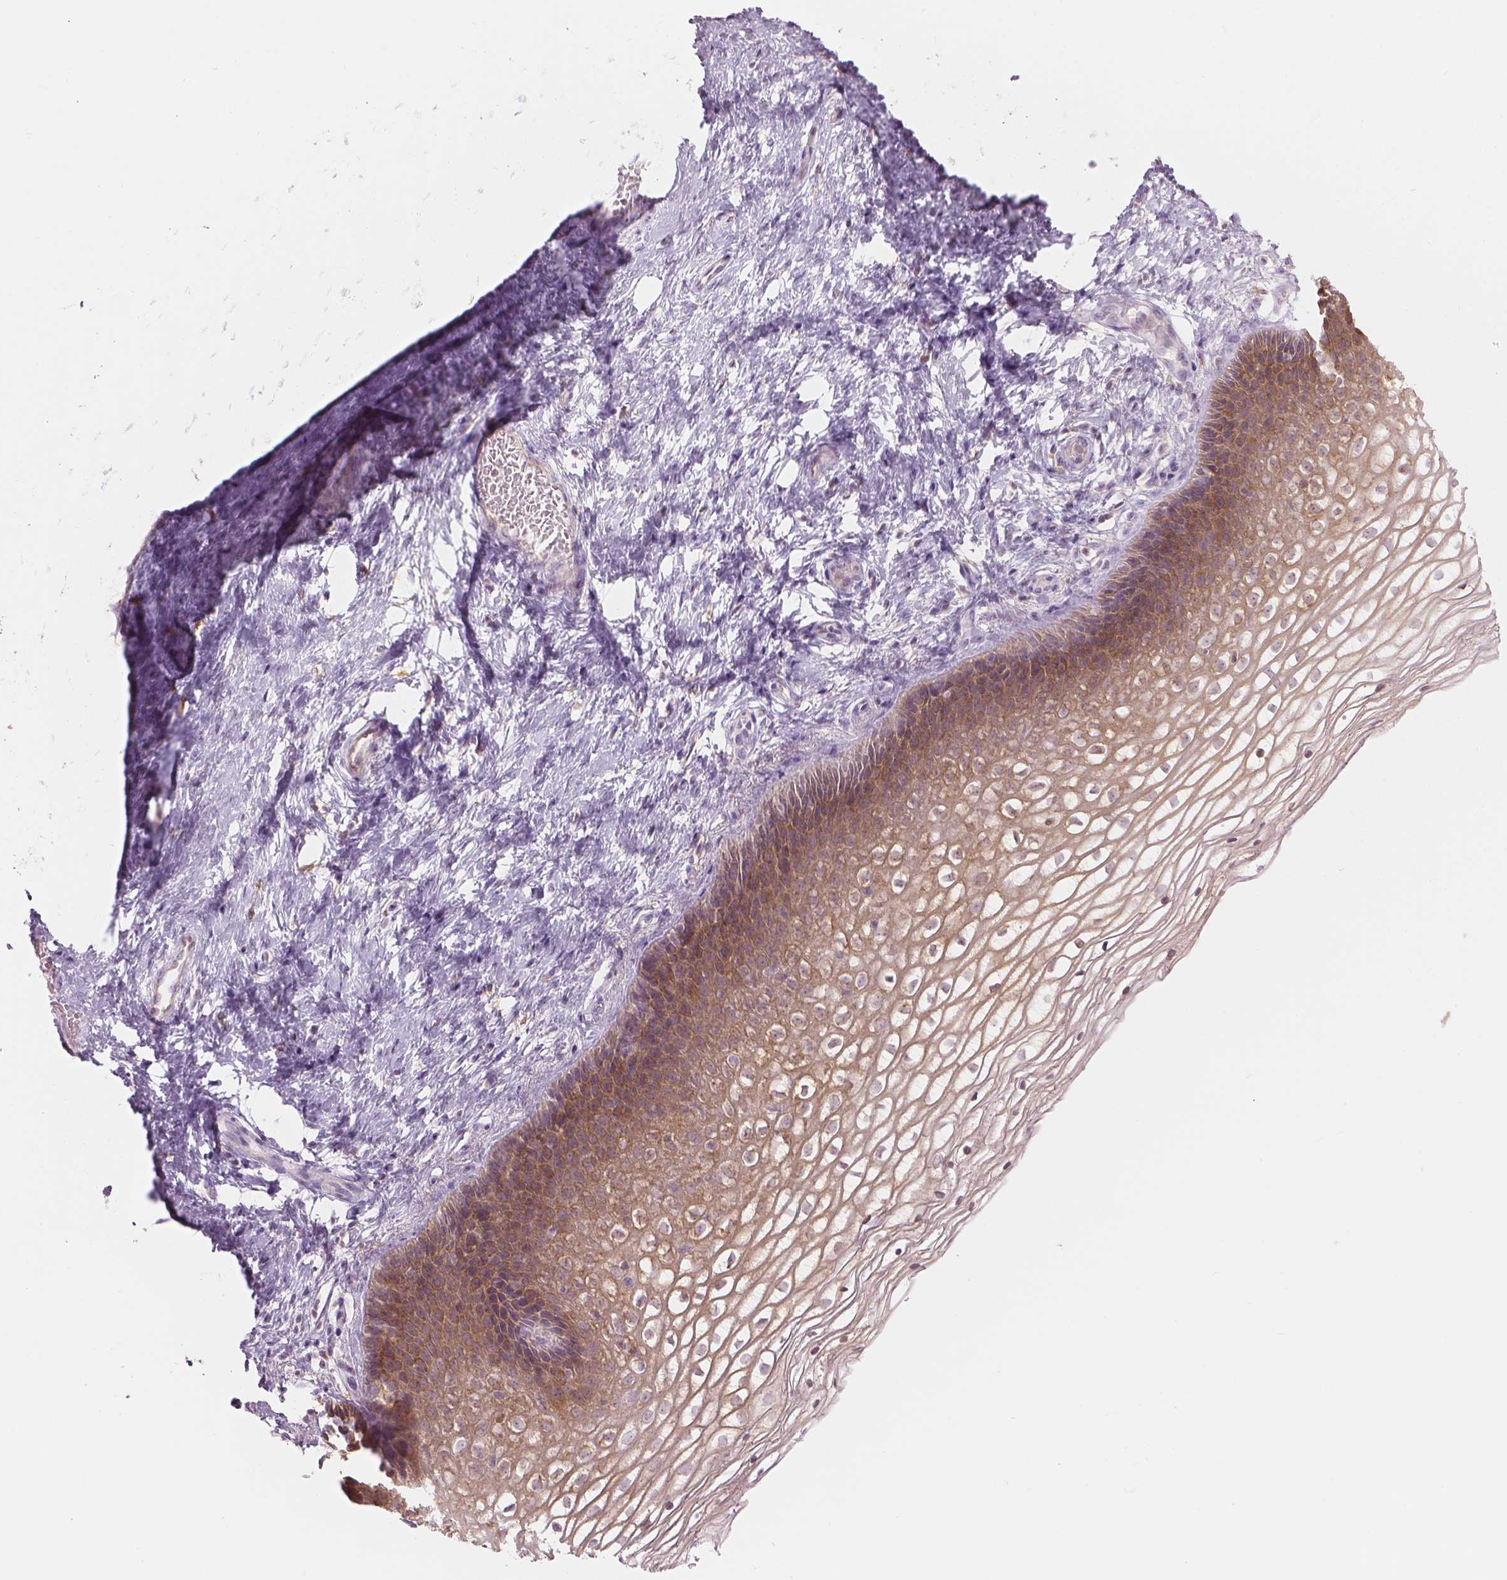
{"staining": {"intensity": "moderate", "quantity": ">75%", "location": "cytoplasmic/membranous"}, "tissue": "cervix", "cell_type": "Glandular cells", "image_type": "normal", "snomed": [{"axis": "morphology", "description": "Normal tissue, NOS"}, {"axis": "topography", "description": "Cervix"}], "caption": "The image displays staining of benign cervix, revealing moderate cytoplasmic/membranous protein expression (brown color) within glandular cells.", "gene": "SHMT1", "patient": {"sex": "female", "age": 34}}